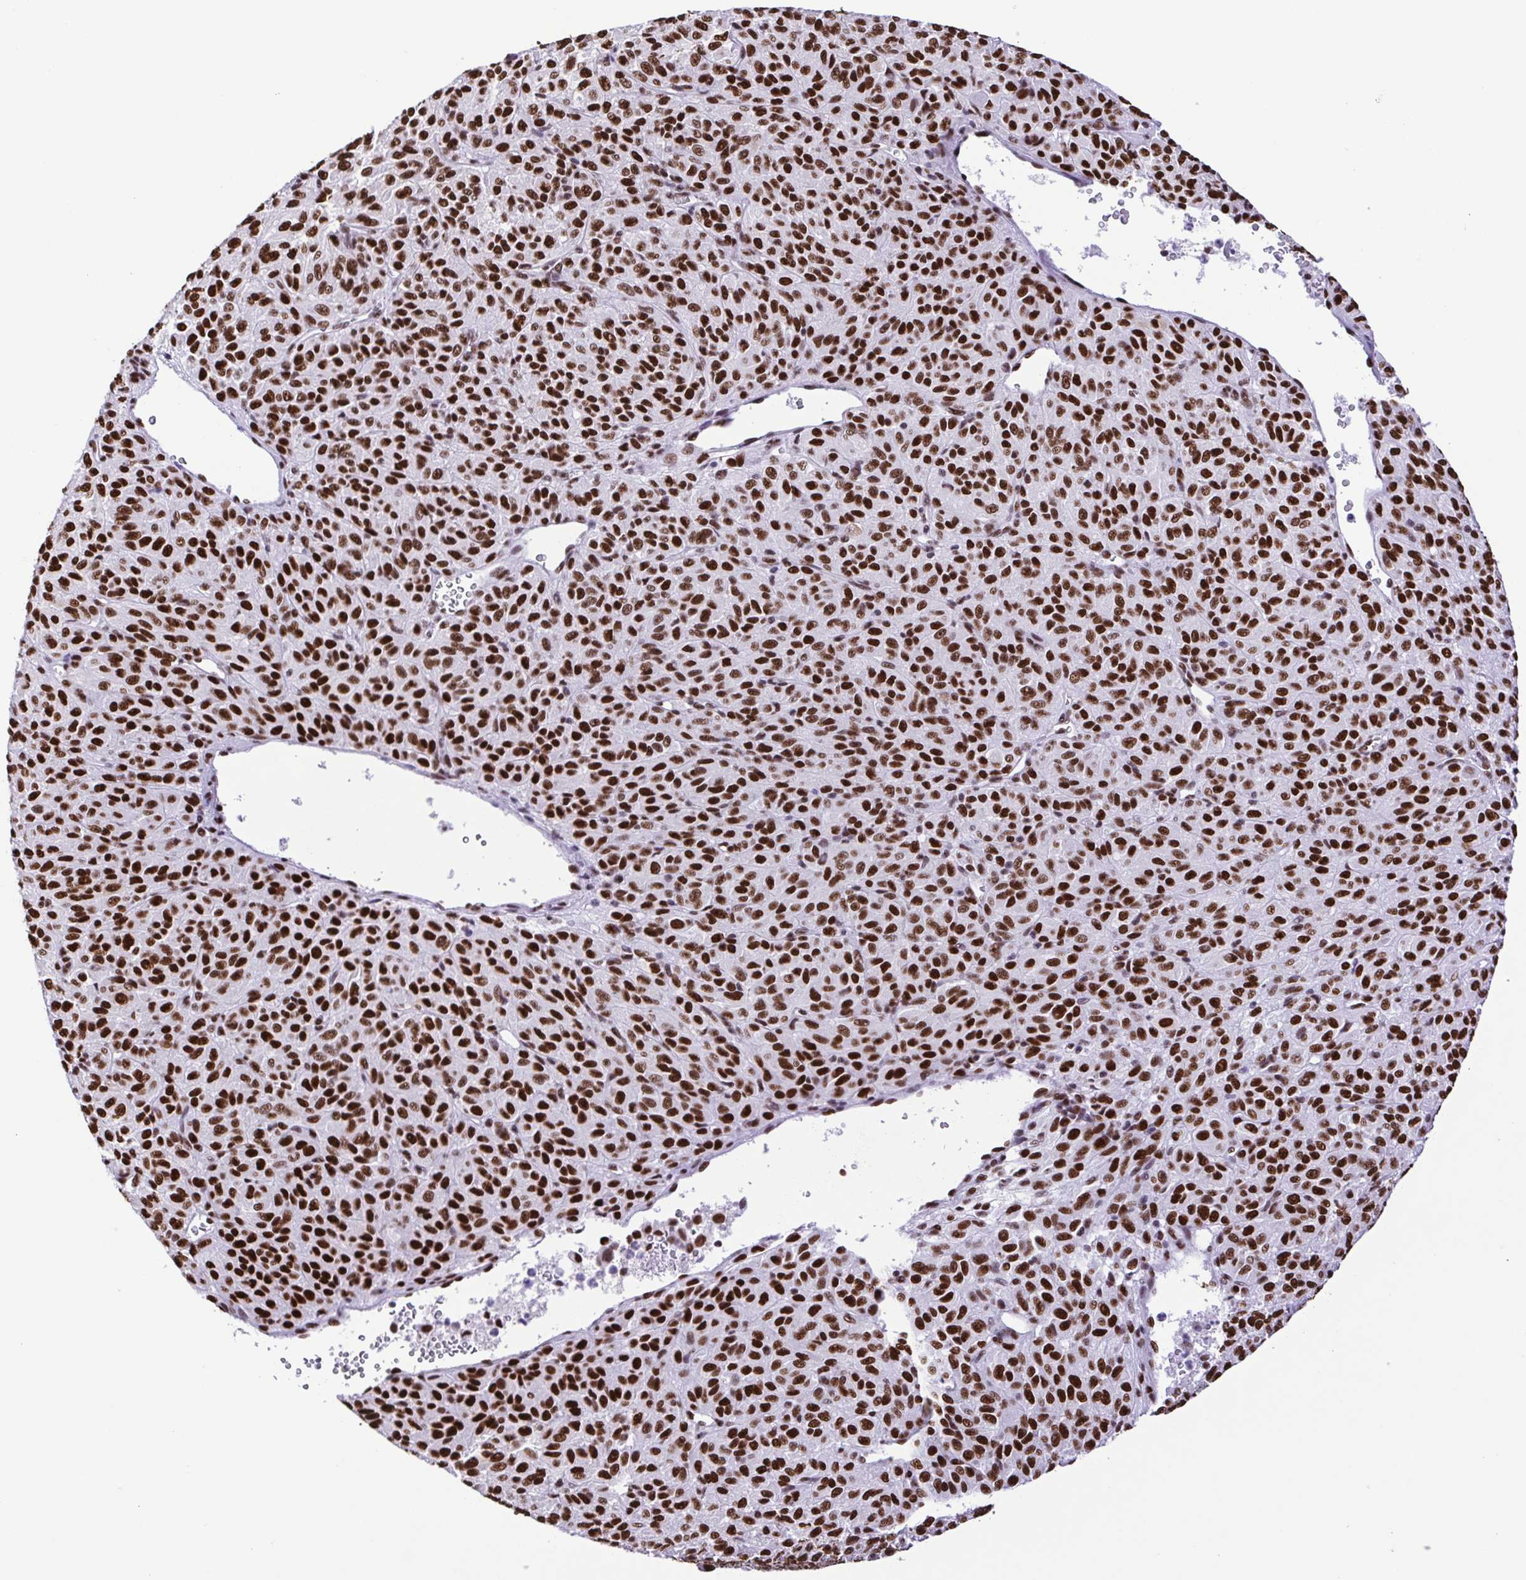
{"staining": {"intensity": "strong", "quantity": ">75%", "location": "nuclear"}, "tissue": "melanoma", "cell_type": "Tumor cells", "image_type": "cancer", "snomed": [{"axis": "morphology", "description": "Malignant melanoma, Metastatic site"}, {"axis": "topography", "description": "Brain"}], "caption": "Strong nuclear staining for a protein is seen in approximately >75% of tumor cells of malignant melanoma (metastatic site) using IHC.", "gene": "TRIM28", "patient": {"sex": "female", "age": 56}}